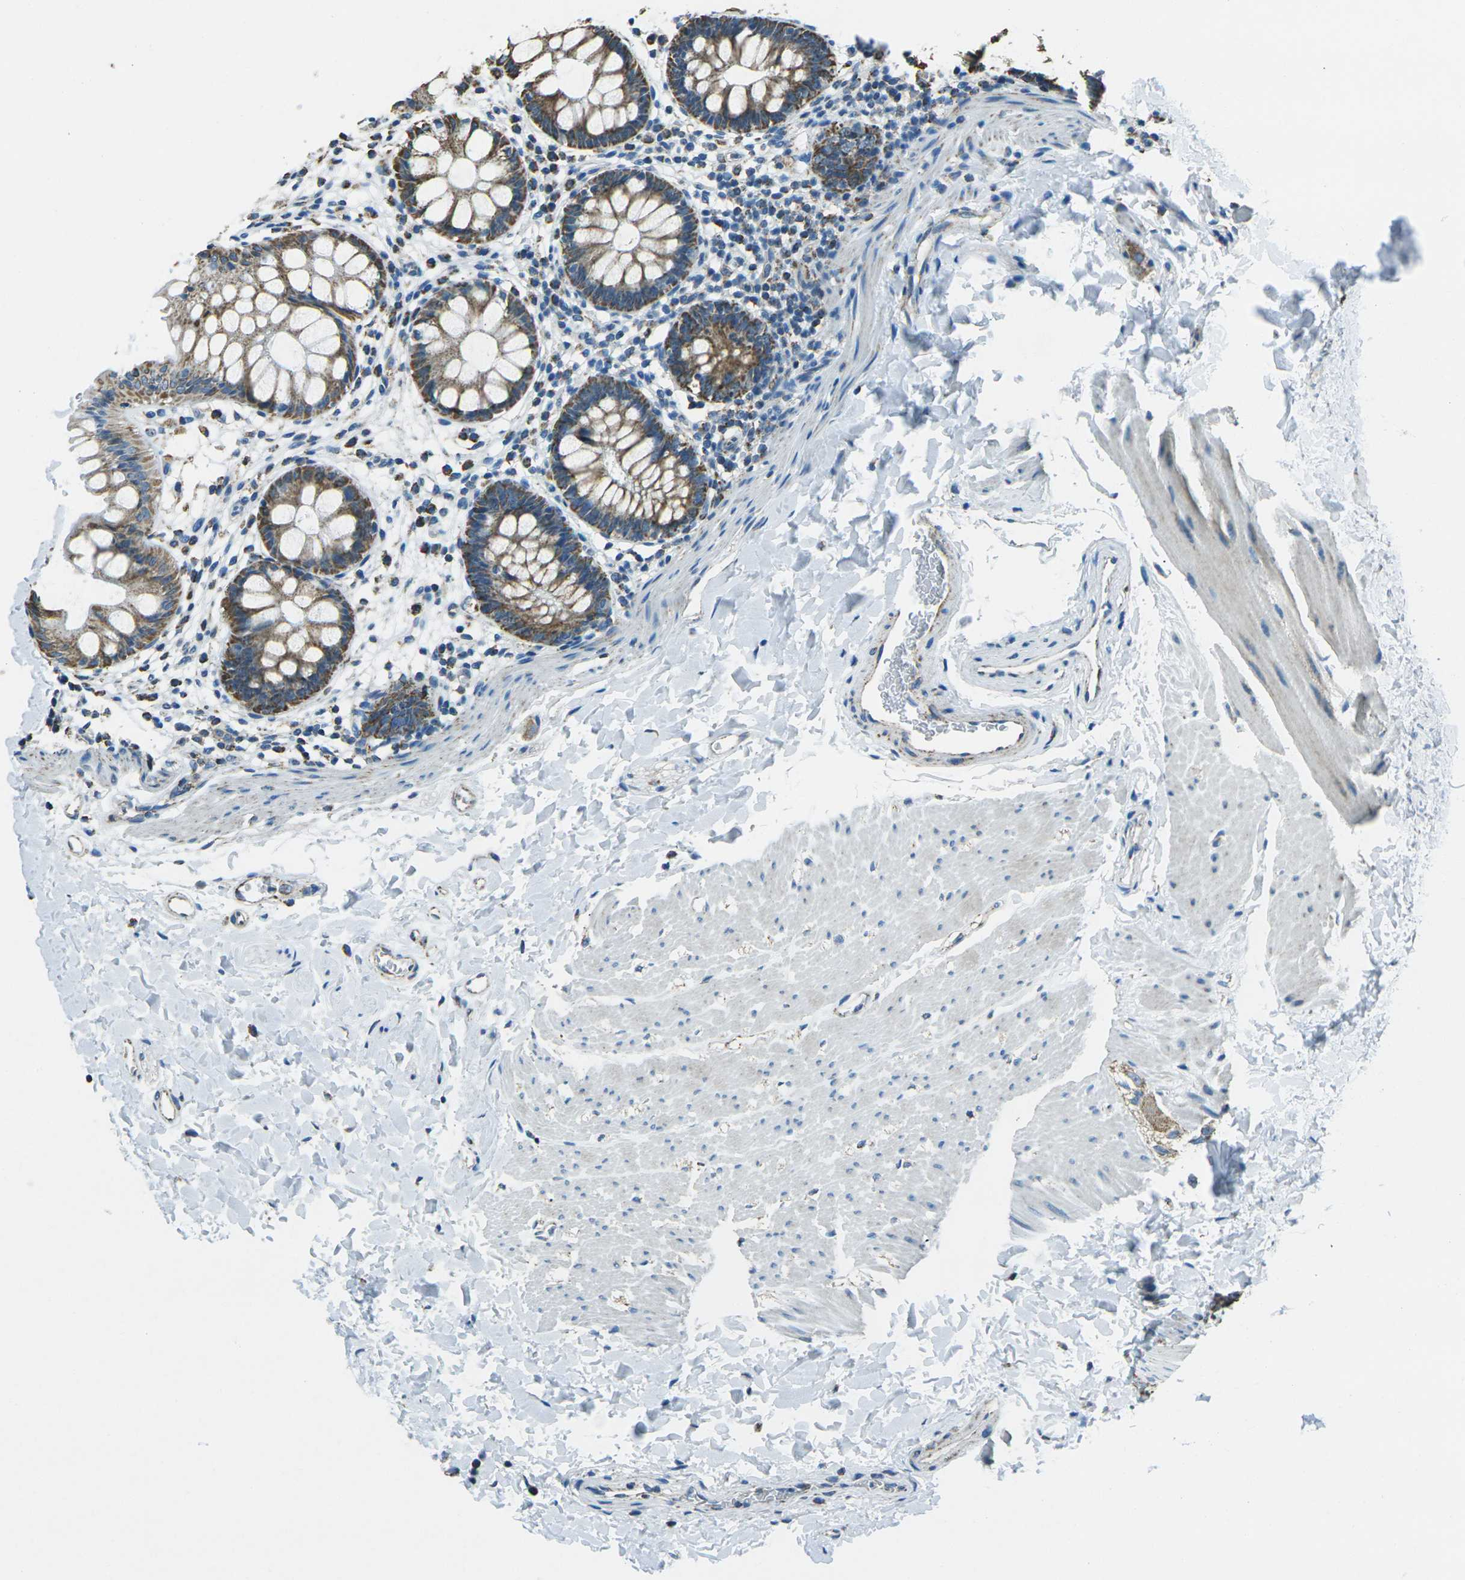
{"staining": {"intensity": "moderate", "quantity": ">75%", "location": "cytoplasmic/membranous"}, "tissue": "rectum", "cell_type": "Glandular cells", "image_type": "normal", "snomed": [{"axis": "morphology", "description": "Normal tissue, NOS"}, {"axis": "topography", "description": "Rectum"}], "caption": "The immunohistochemical stain labels moderate cytoplasmic/membranous positivity in glandular cells of benign rectum.", "gene": "IRF3", "patient": {"sex": "female", "age": 24}}